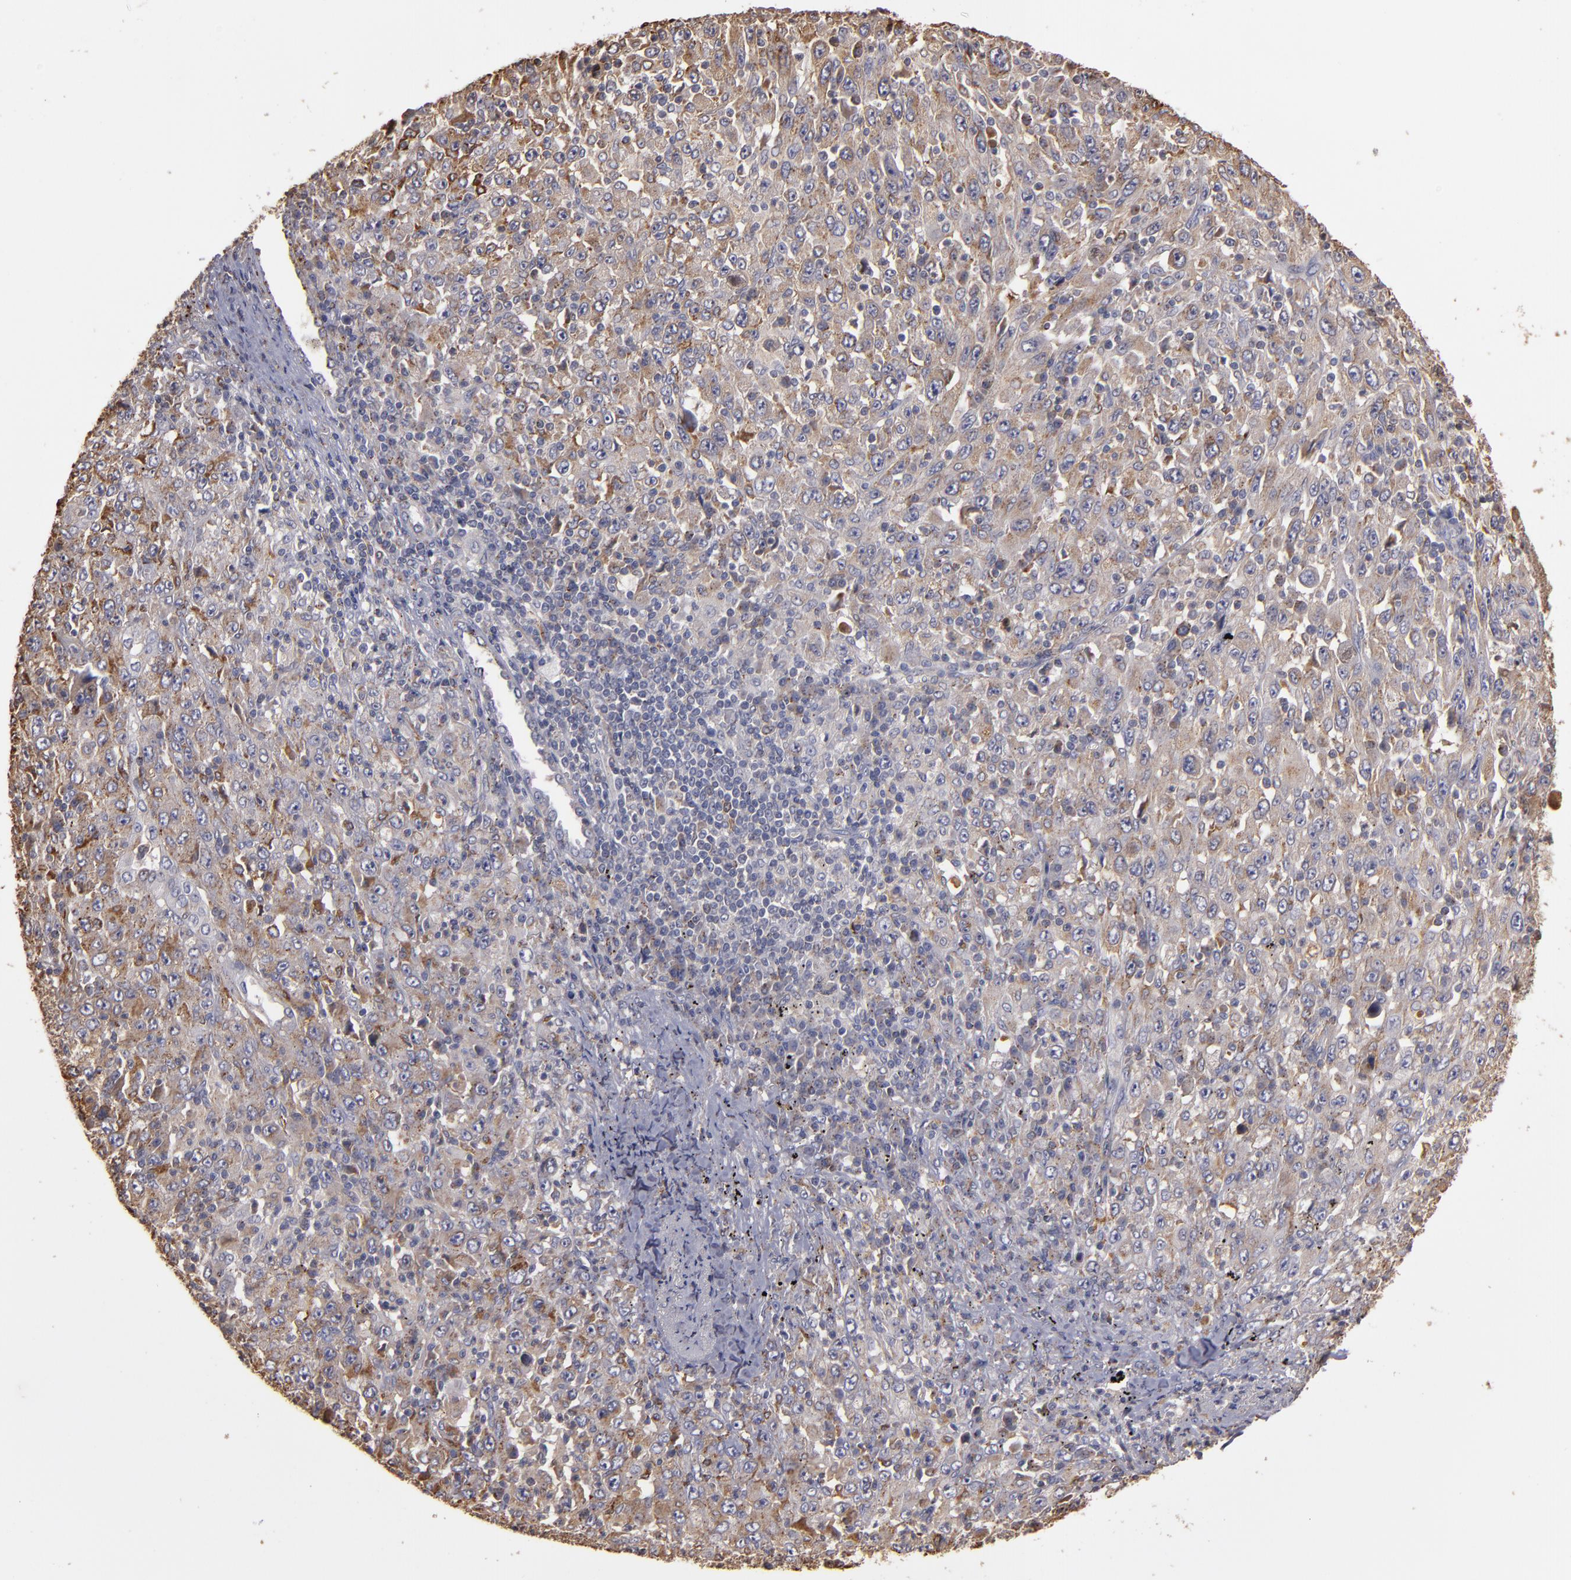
{"staining": {"intensity": "weak", "quantity": ">75%", "location": "cytoplasmic/membranous"}, "tissue": "melanoma", "cell_type": "Tumor cells", "image_type": "cancer", "snomed": [{"axis": "morphology", "description": "Malignant melanoma, Metastatic site"}, {"axis": "topography", "description": "Skin"}], "caption": "The image displays immunohistochemical staining of malignant melanoma (metastatic site). There is weak cytoplasmic/membranous expression is seen in approximately >75% of tumor cells. The protein of interest is stained brown, and the nuclei are stained in blue (DAB (3,3'-diaminobenzidine) IHC with brightfield microscopy, high magnification).", "gene": "TRAF1", "patient": {"sex": "female", "age": 56}}